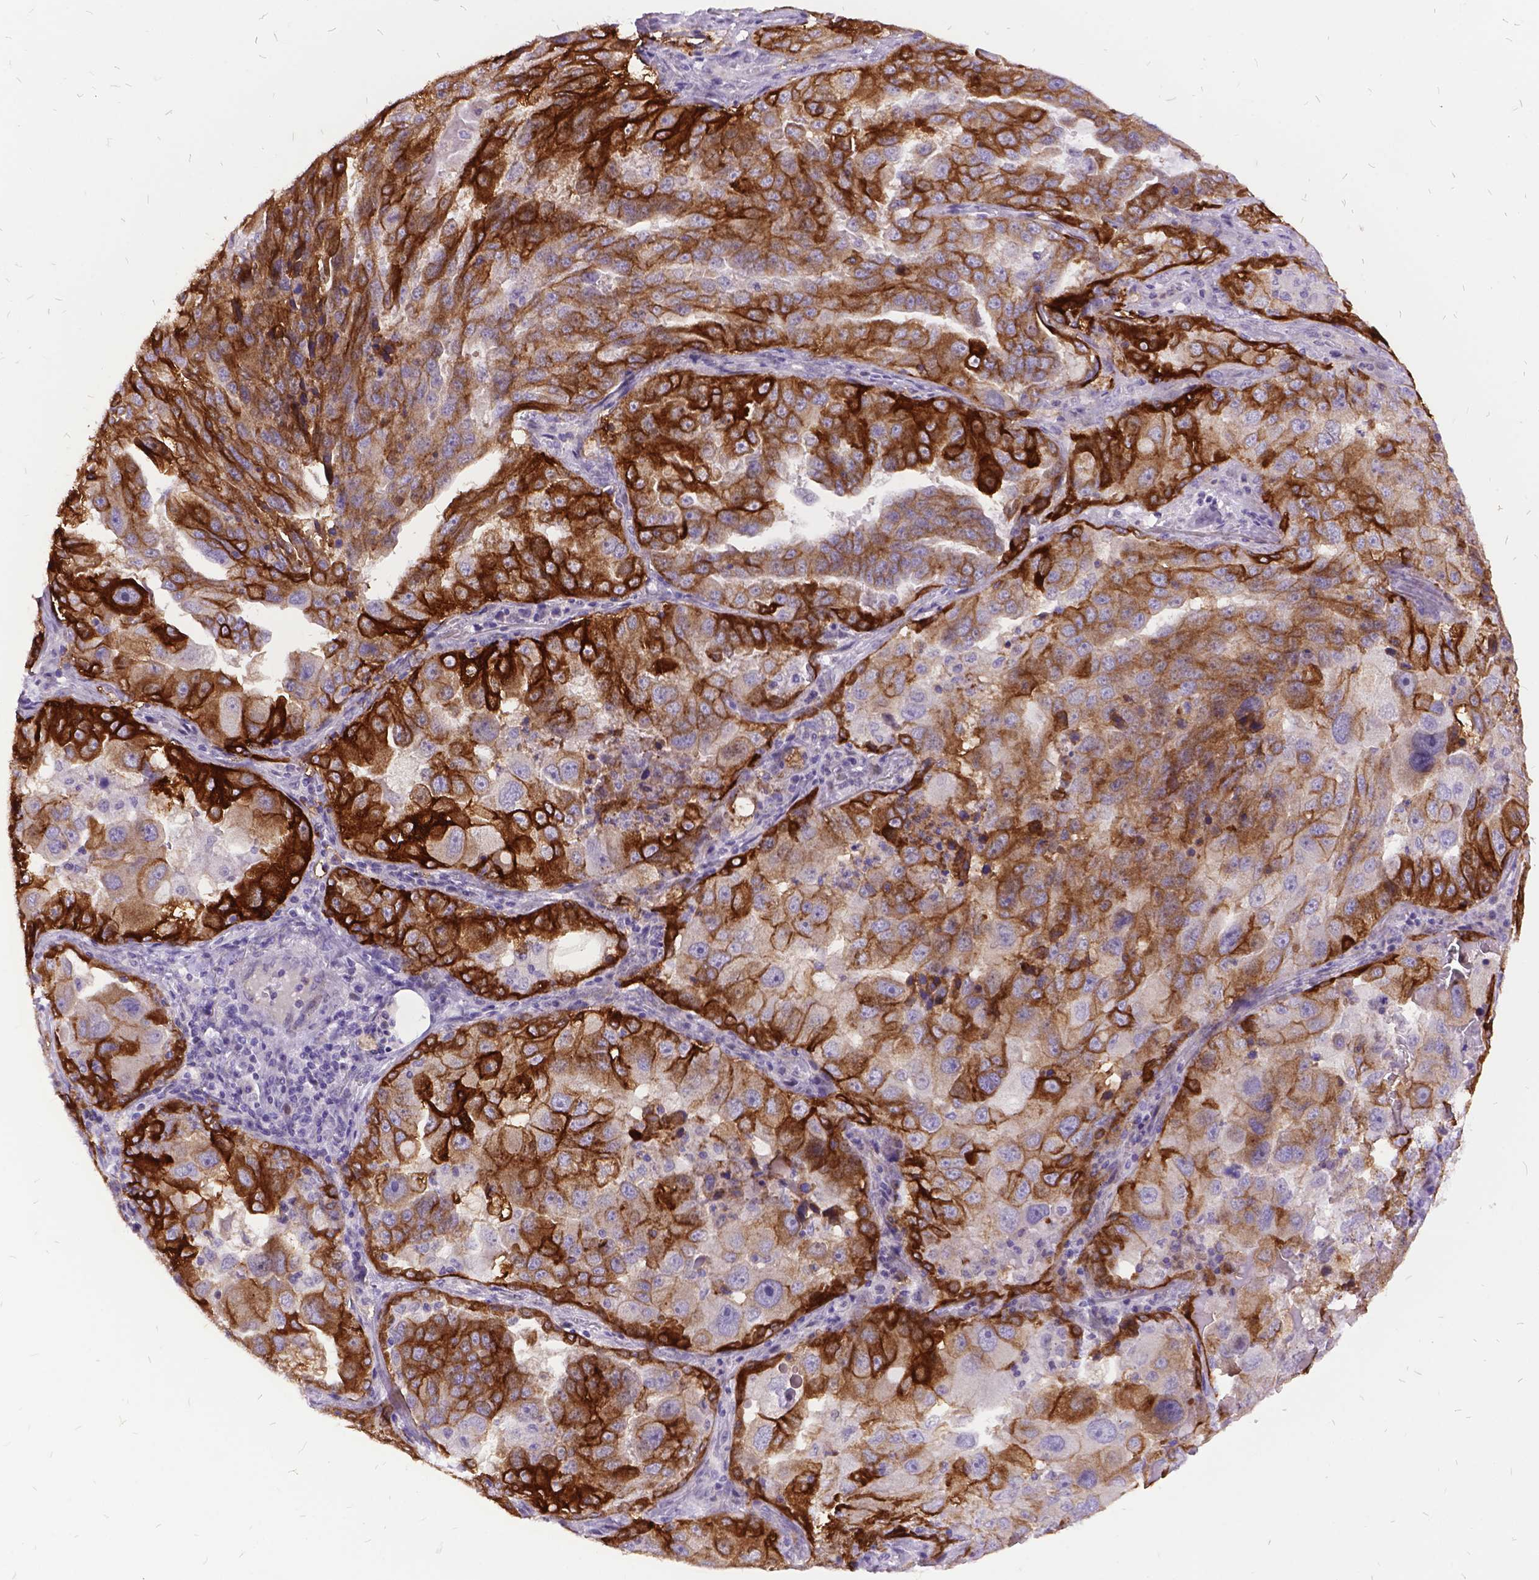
{"staining": {"intensity": "strong", "quantity": "25%-75%", "location": "cytoplasmic/membranous"}, "tissue": "lung cancer", "cell_type": "Tumor cells", "image_type": "cancer", "snomed": [{"axis": "morphology", "description": "Adenocarcinoma, NOS"}, {"axis": "topography", "description": "Lung"}], "caption": "Immunohistochemical staining of lung cancer displays high levels of strong cytoplasmic/membranous protein staining in approximately 25%-75% of tumor cells.", "gene": "ITGB6", "patient": {"sex": "female", "age": 61}}